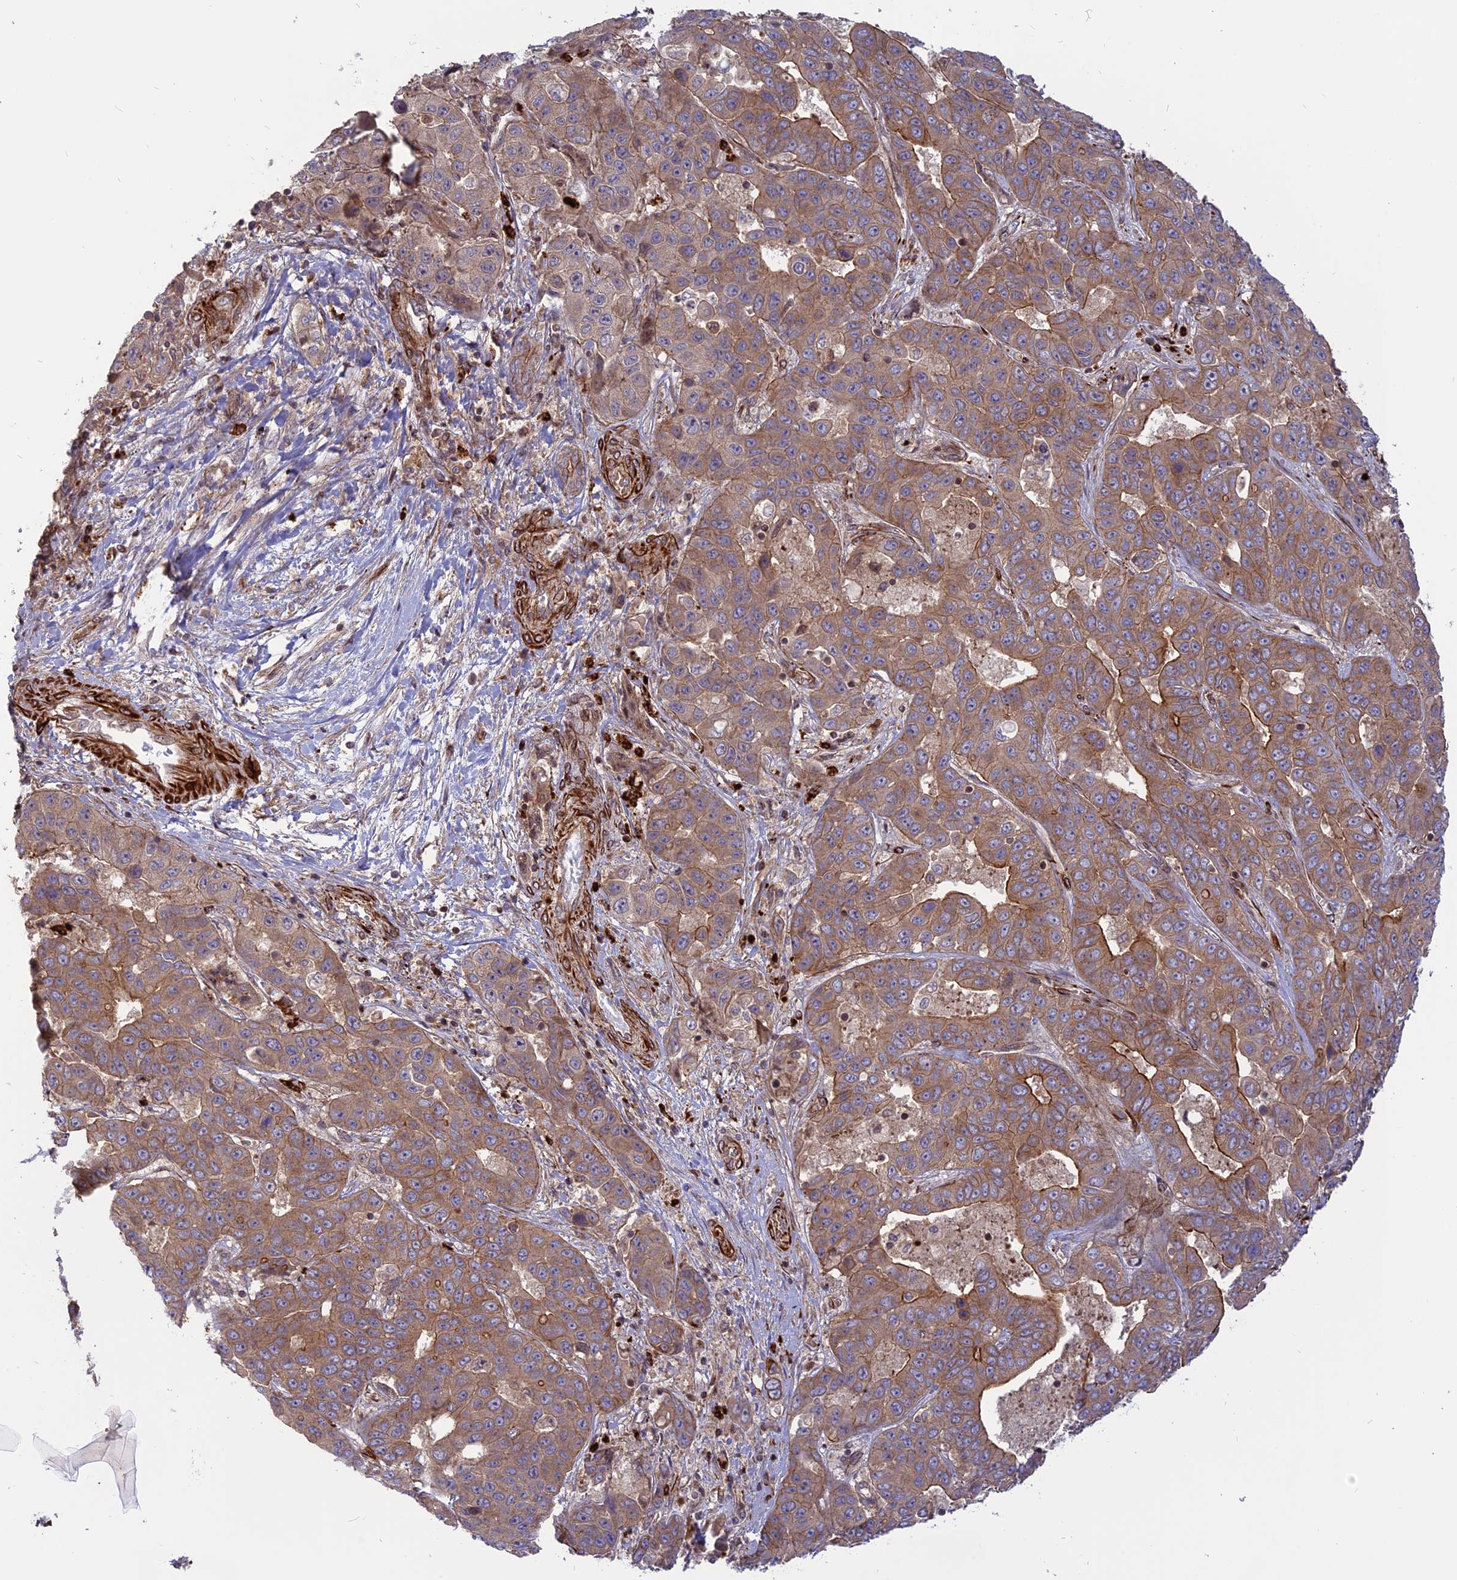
{"staining": {"intensity": "moderate", "quantity": ">75%", "location": "cytoplasmic/membranous"}, "tissue": "liver cancer", "cell_type": "Tumor cells", "image_type": "cancer", "snomed": [{"axis": "morphology", "description": "Cholangiocarcinoma"}, {"axis": "topography", "description": "Liver"}], "caption": "There is medium levels of moderate cytoplasmic/membranous staining in tumor cells of liver cancer, as demonstrated by immunohistochemical staining (brown color).", "gene": "PHLDB3", "patient": {"sex": "female", "age": 52}}